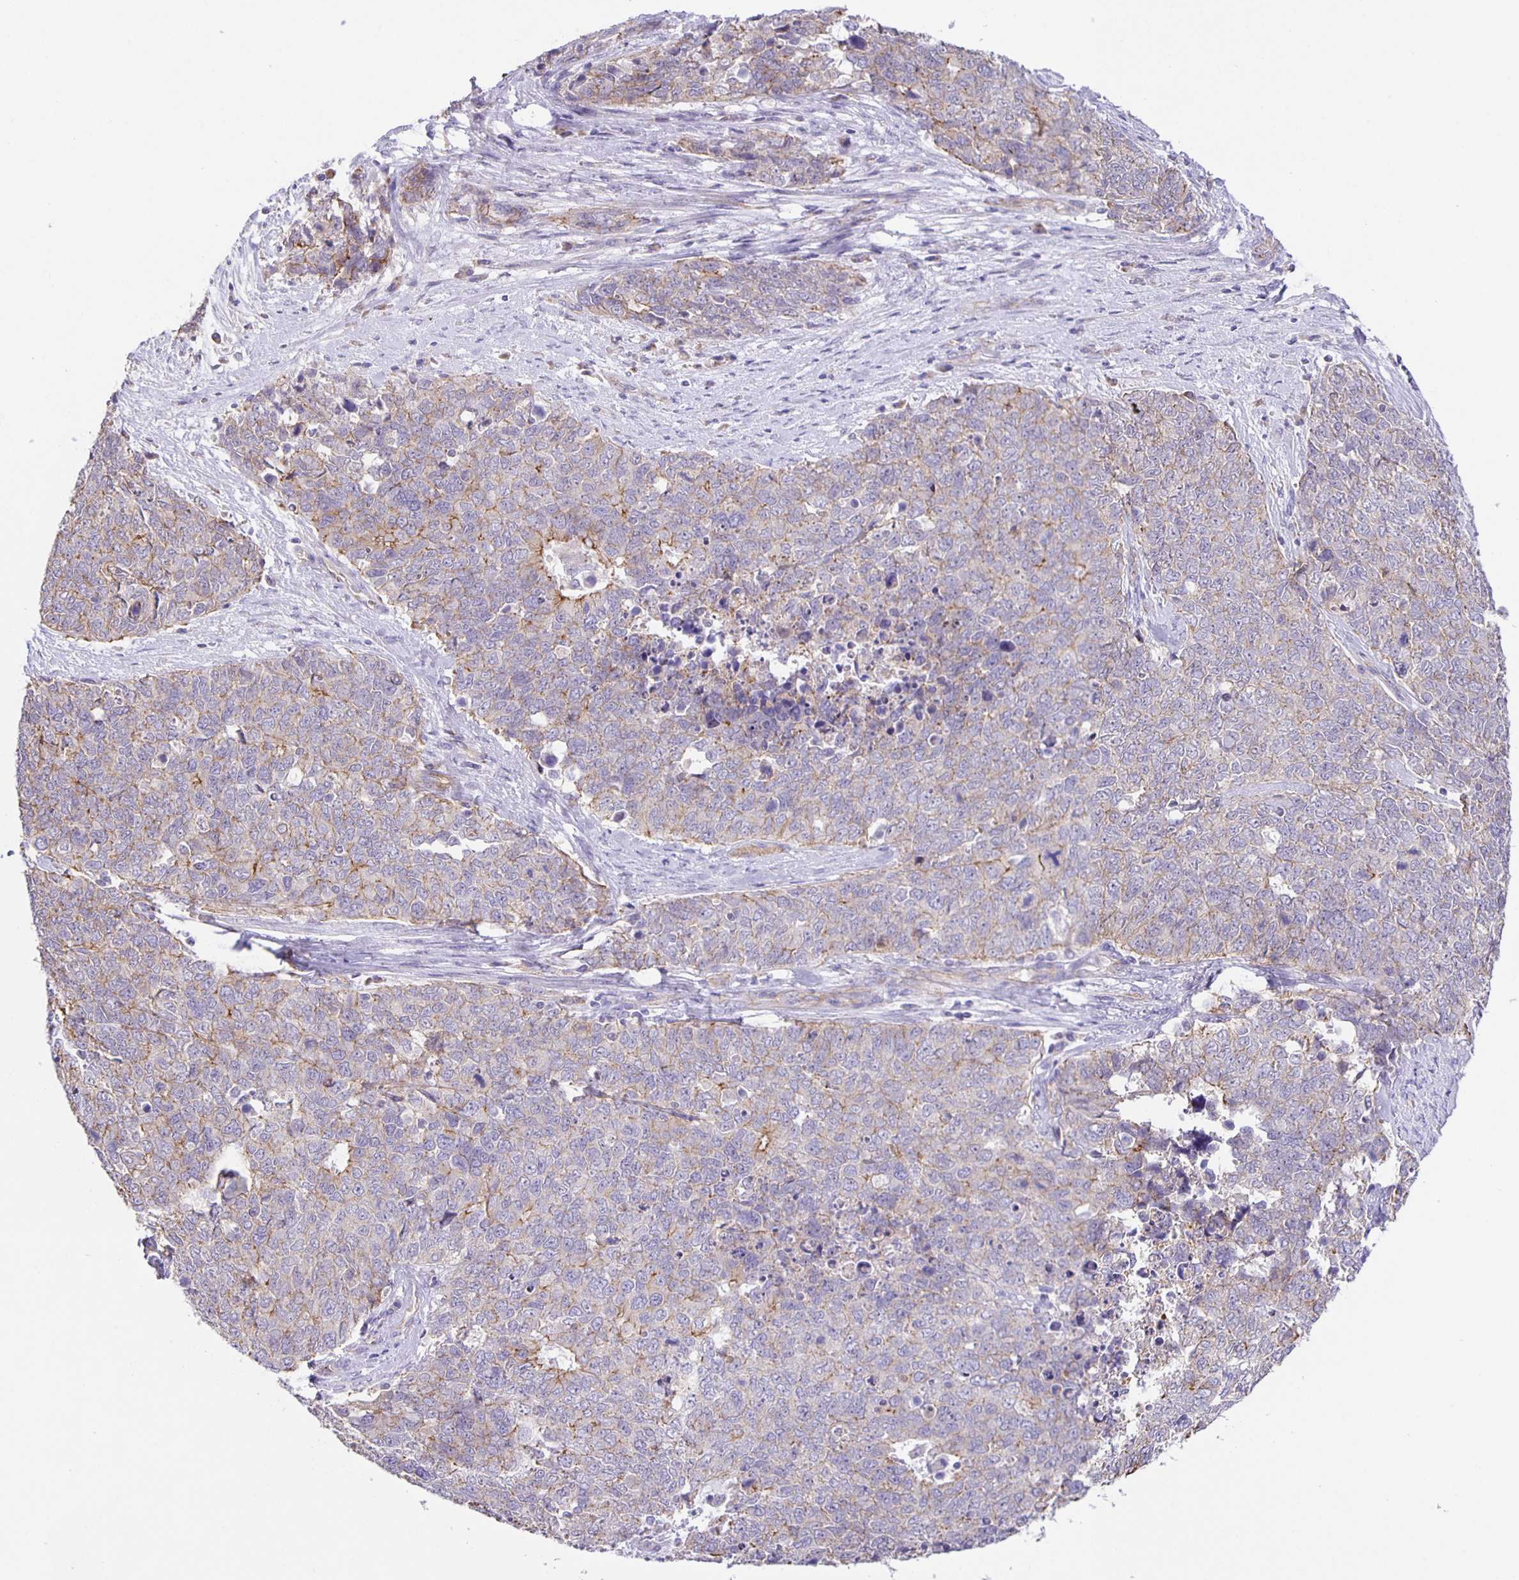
{"staining": {"intensity": "moderate", "quantity": "<25%", "location": "cytoplasmic/membranous"}, "tissue": "cervical cancer", "cell_type": "Tumor cells", "image_type": "cancer", "snomed": [{"axis": "morphology", "description": "Adenocarcinoma, NOS"}, {"axis": "topography", "description": "Cervix"}], "caption": "This is a photomicrograph of immunohistochemistry staining of cervical cancer (adenocarcinoma), which shows moderate expression in the cytoplasmic/membranous of tumor cells.", "gene": "JMJD4", "patient": {"sex": "female", "age": 63}}